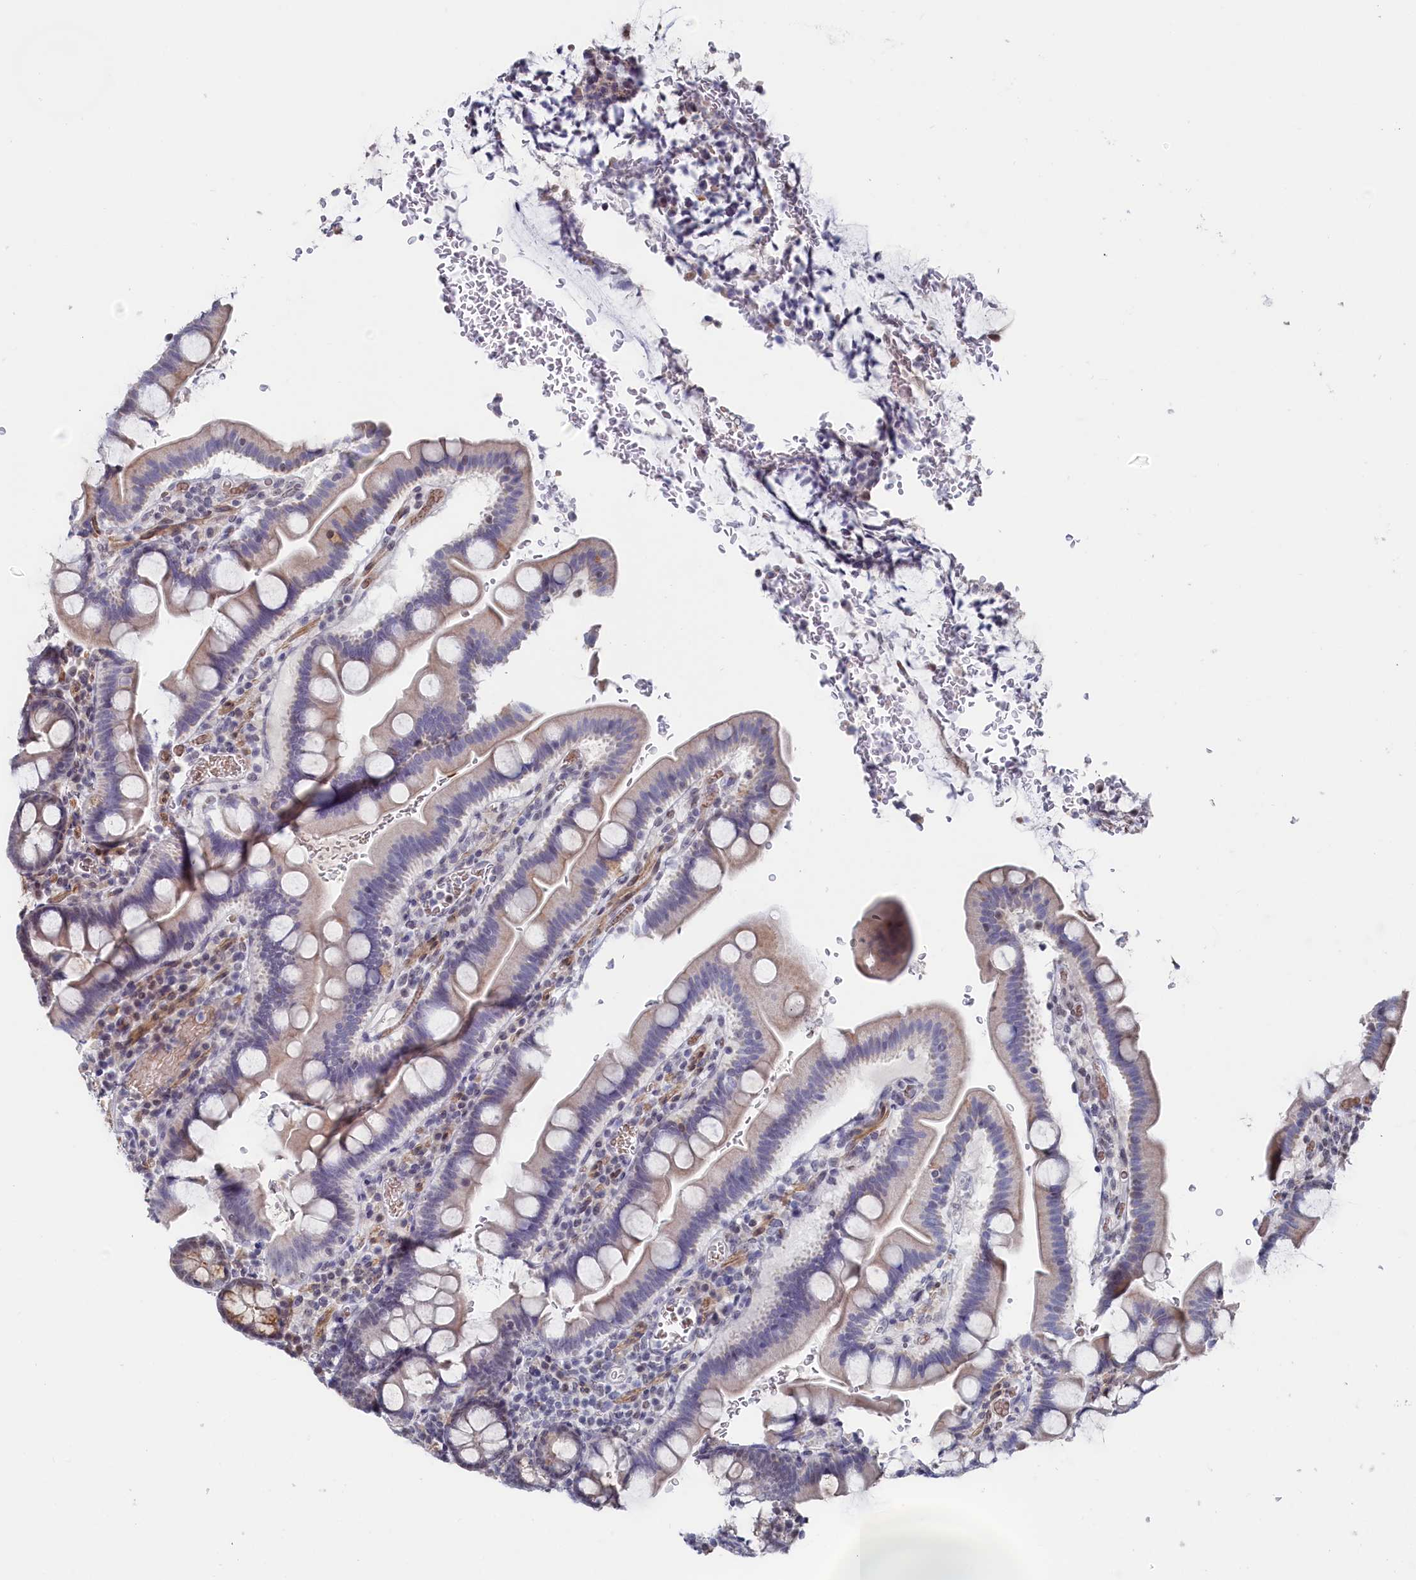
{"staining": {"intensity": "negative", "quantity": "none", "location": "none"}, "tissue": "small intestine", "cell_type": "Glandular cells", "image_type": "normal", "snomed": [{"axis": "morphology", "description": "Normal tissue, NOS"}, {"axis": "topography", "description": "Stomach, upper"}, {"axis": "topography", "description": "Stomach, lower"}, {"axis": "topography", "description": "Small intestine"}], "caption": "There is no significant expression in glandular cells of small intestine. (Brightfield microscopy of DAB IHC at high magnification).", "gene": "TIGD4", "patient": {"sex": "male", "age": 68}}